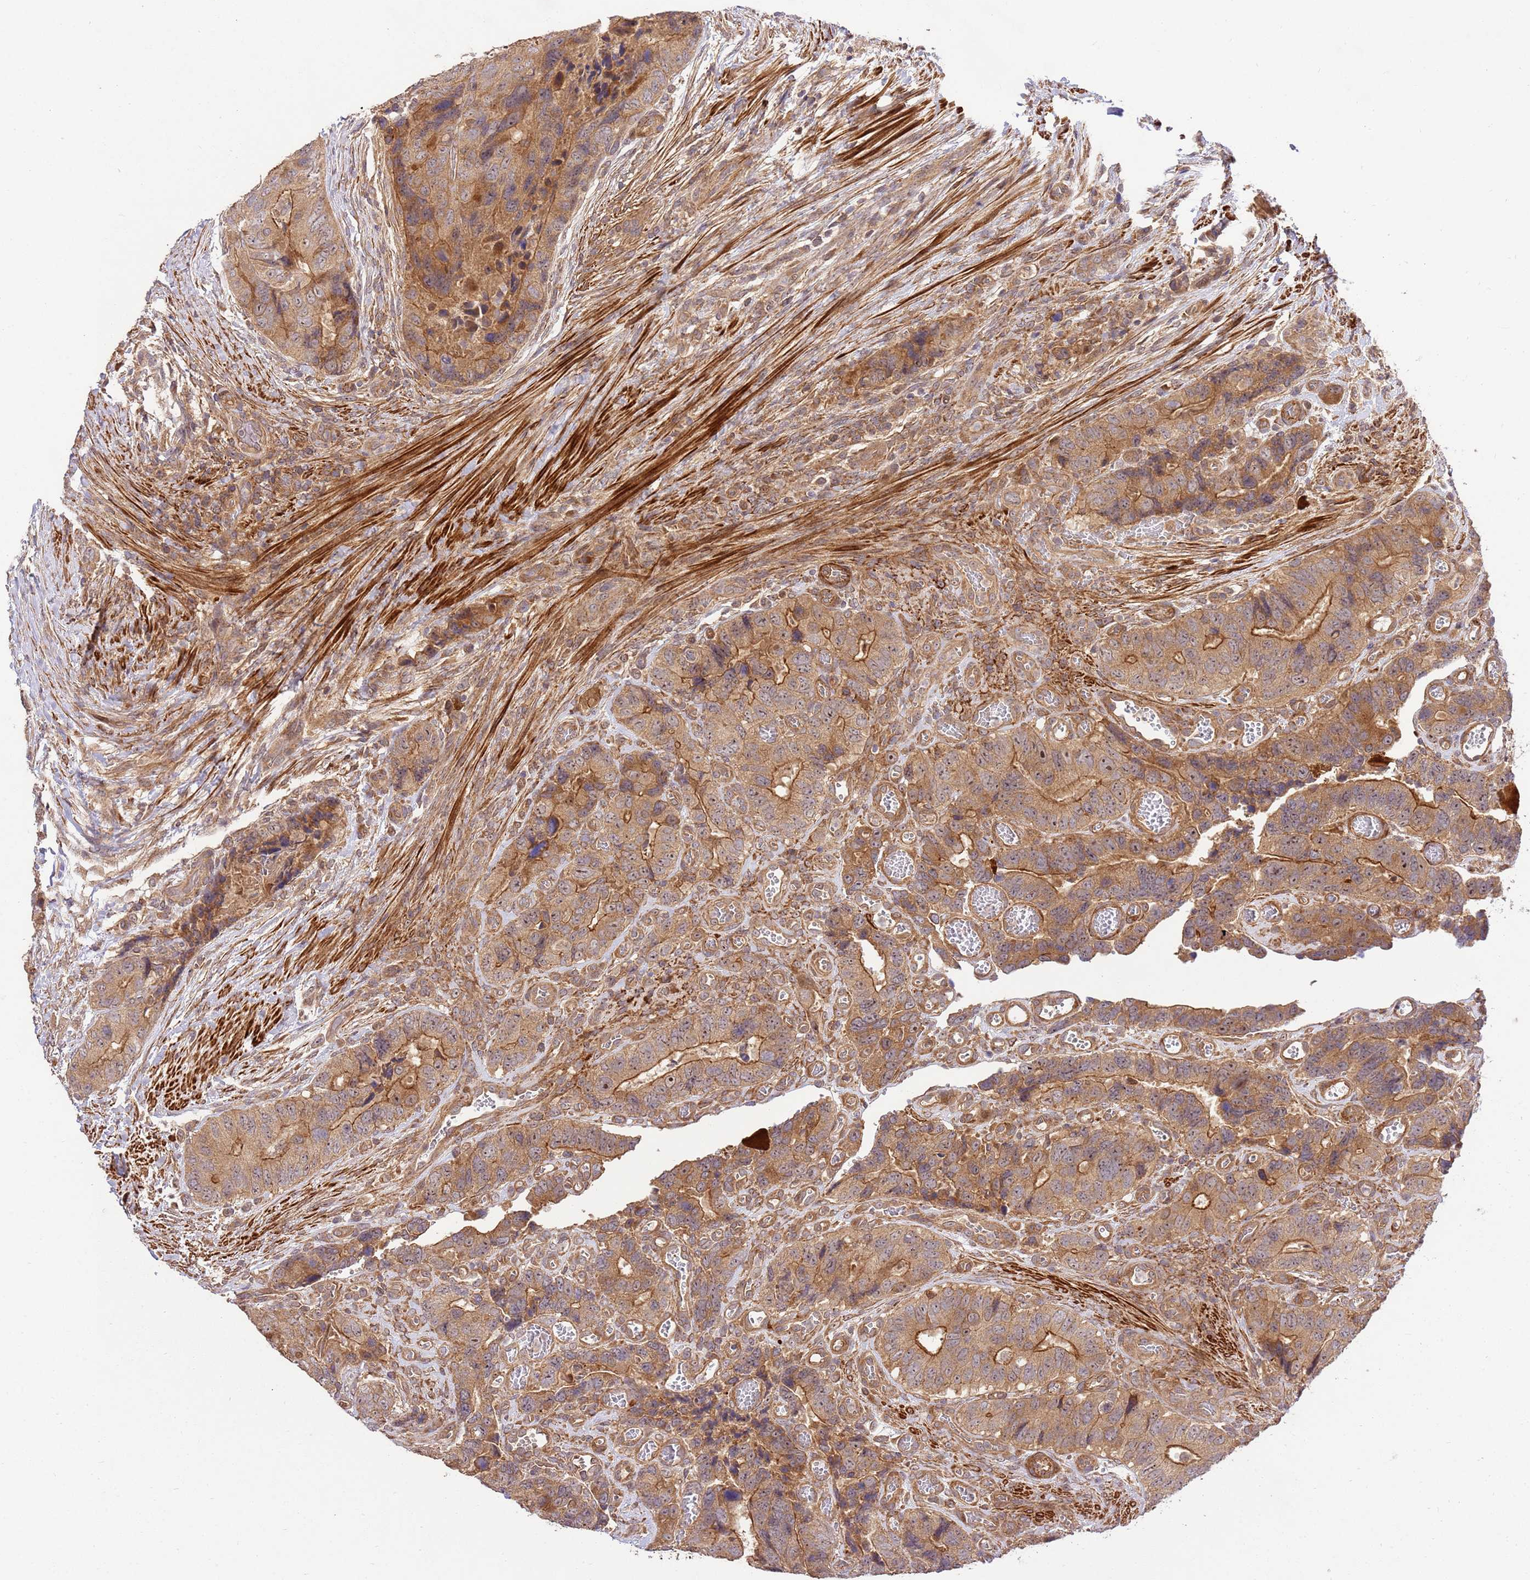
{"staining": {"intensity": "moderate", "quantity": ">75%", "location": "cytoplasmic/membranous"}, "tissue": "colorectal cancer", "cell_type": "Tumor cells", "image_type": "cancer", "snomed": [{"axis": "morphology", "description": "Adenocarcinoma, NOS"}, {"axis": "topography", "description": "Colon"}], "caption": "Human colorectal cancer stained with a protein marker demonstrates moderate staining in tumor cells.", "gene": "GAREM1", "patient": {"sex": "male", "age": 84}}